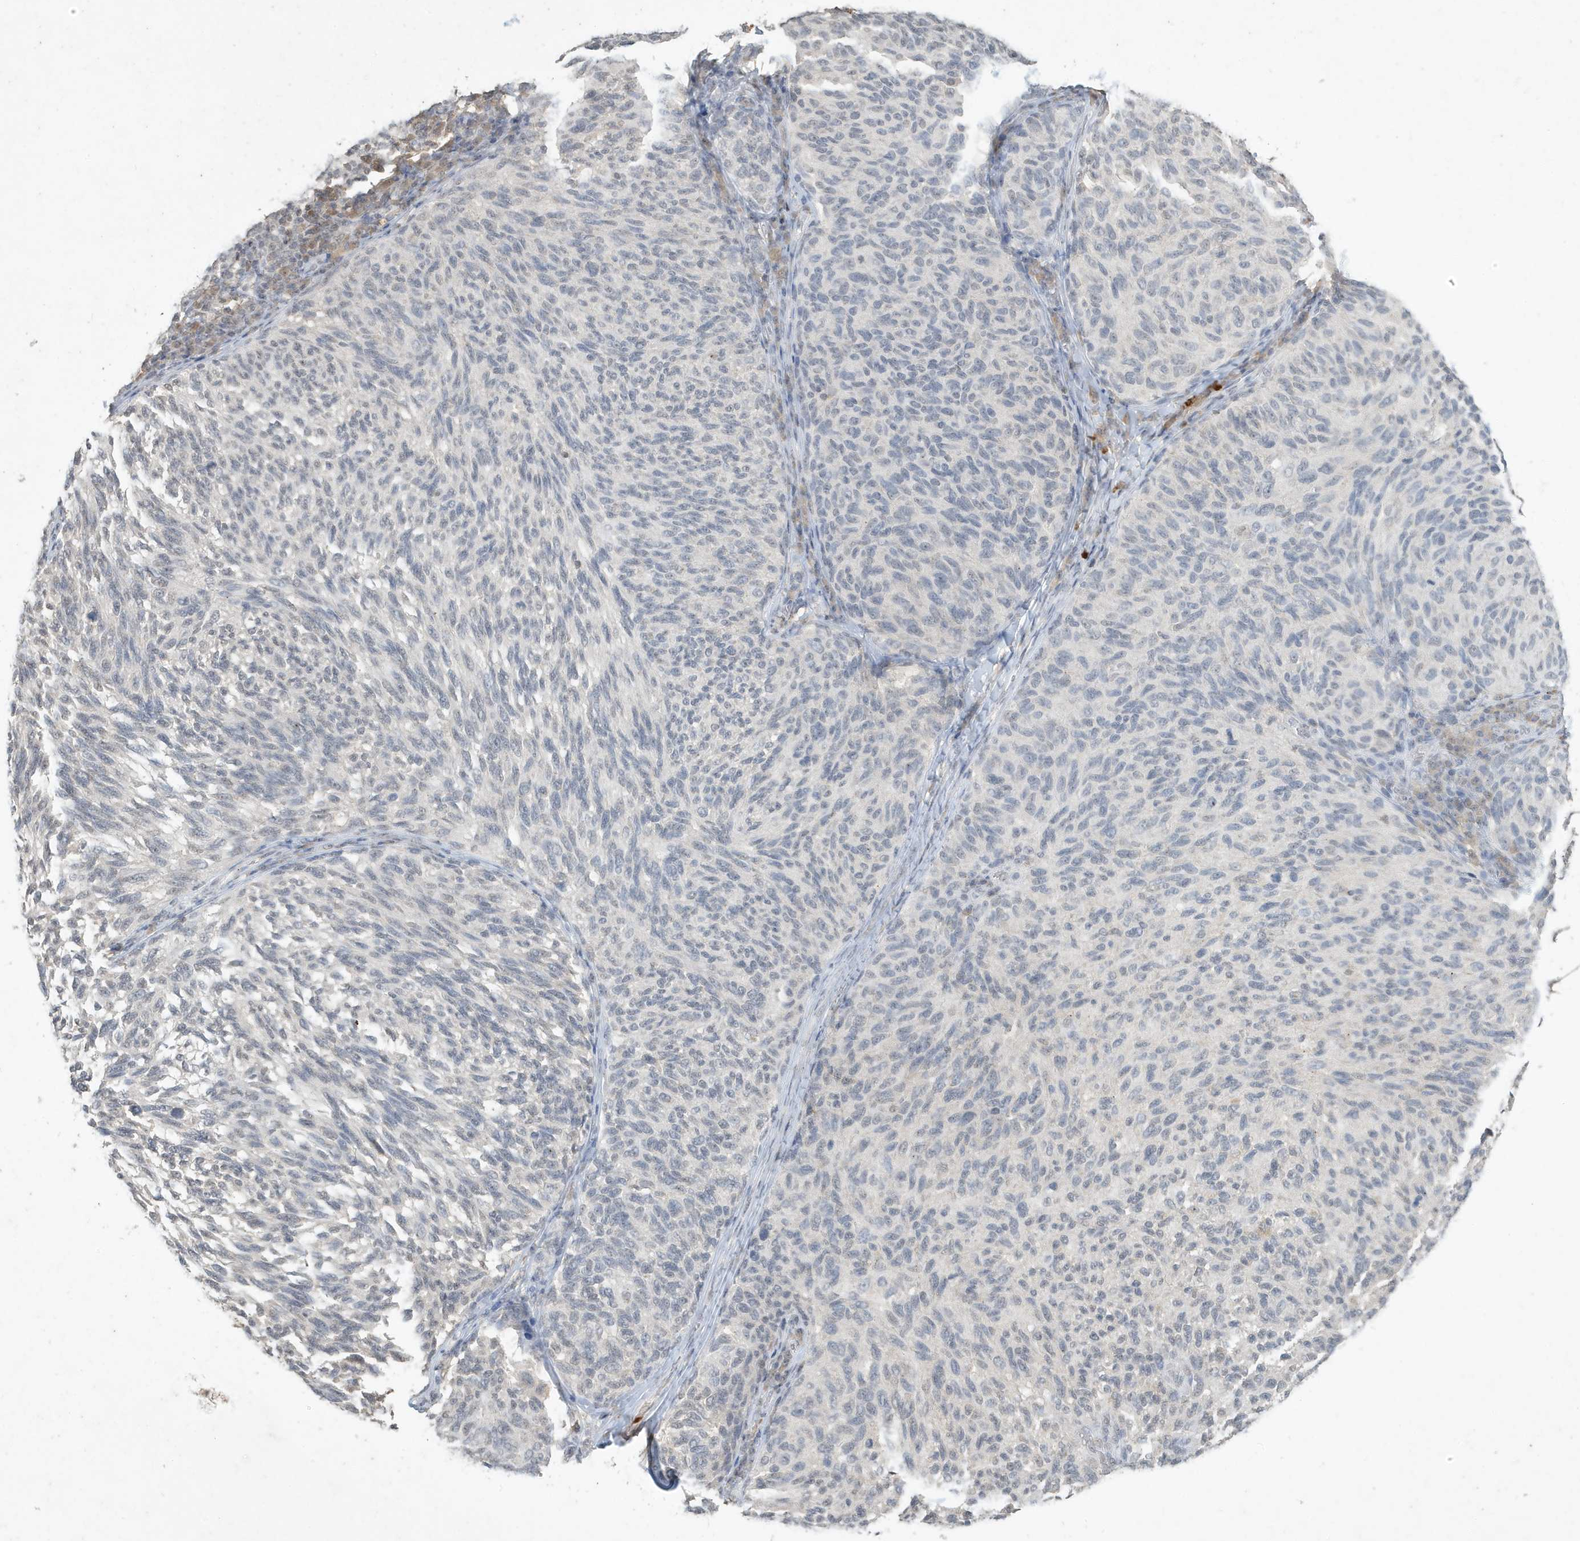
{"staining": {"intensity": "negative", "quantity": "none", "location": "none"}, "tissue": "melanoma", "cell_type": "Tumor cells", "image_type": "cancer", "snomed": [{"axis": "morphology", "description": "Malignant melanoma, NOS"}, {"axis": "topography", "description": "Skin"}], "caption": "The micrograph displays no significant positivity in tumor cells of malignant melanoma. The staining was performed using DAB to visualize the protein expression in brown, while the nuclei were stained in blue with hematoxylin (Magnification: 20x).", "gene": "DEFA1", "patient": {"sex": "female", "age": 73}}